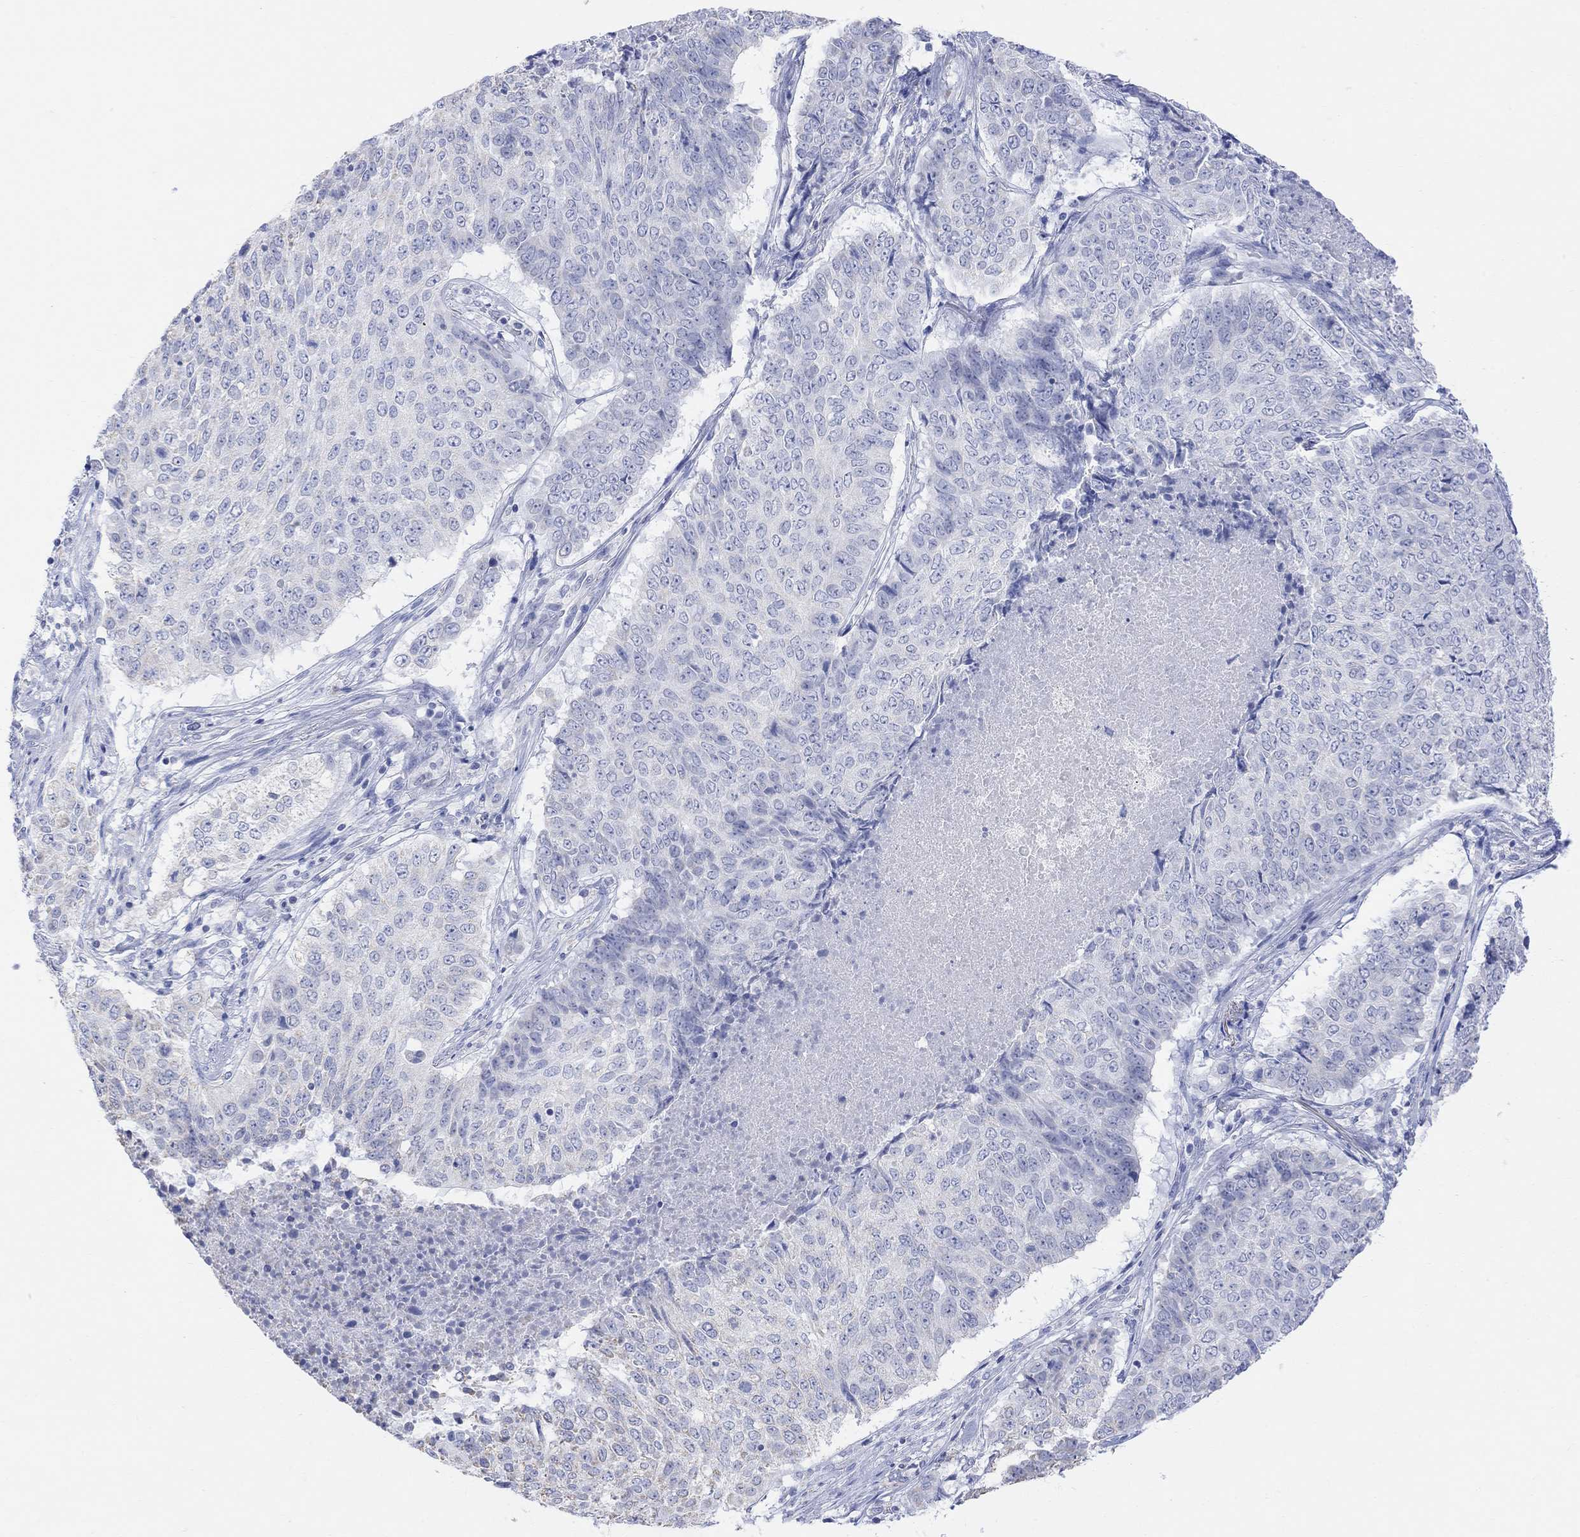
{"staining": {"intensity": "negative", "quantity": "none", "location": "none"}, "tissue": "lung cancer", "cell_type": "Tumor cells", "image_type": "cancer", "snomed": [{"axis": "morphology", "description": "Squamous cell carcinoma, NOS"}, {"axis": "topography", "description": "Lung"}], "caption": "A photomicrograph of human squamous cell carcinoma (lung) is negative for staining in tumor cells.", "gene": "SYT12", "patient": {"sex": "male", "age": 64}}